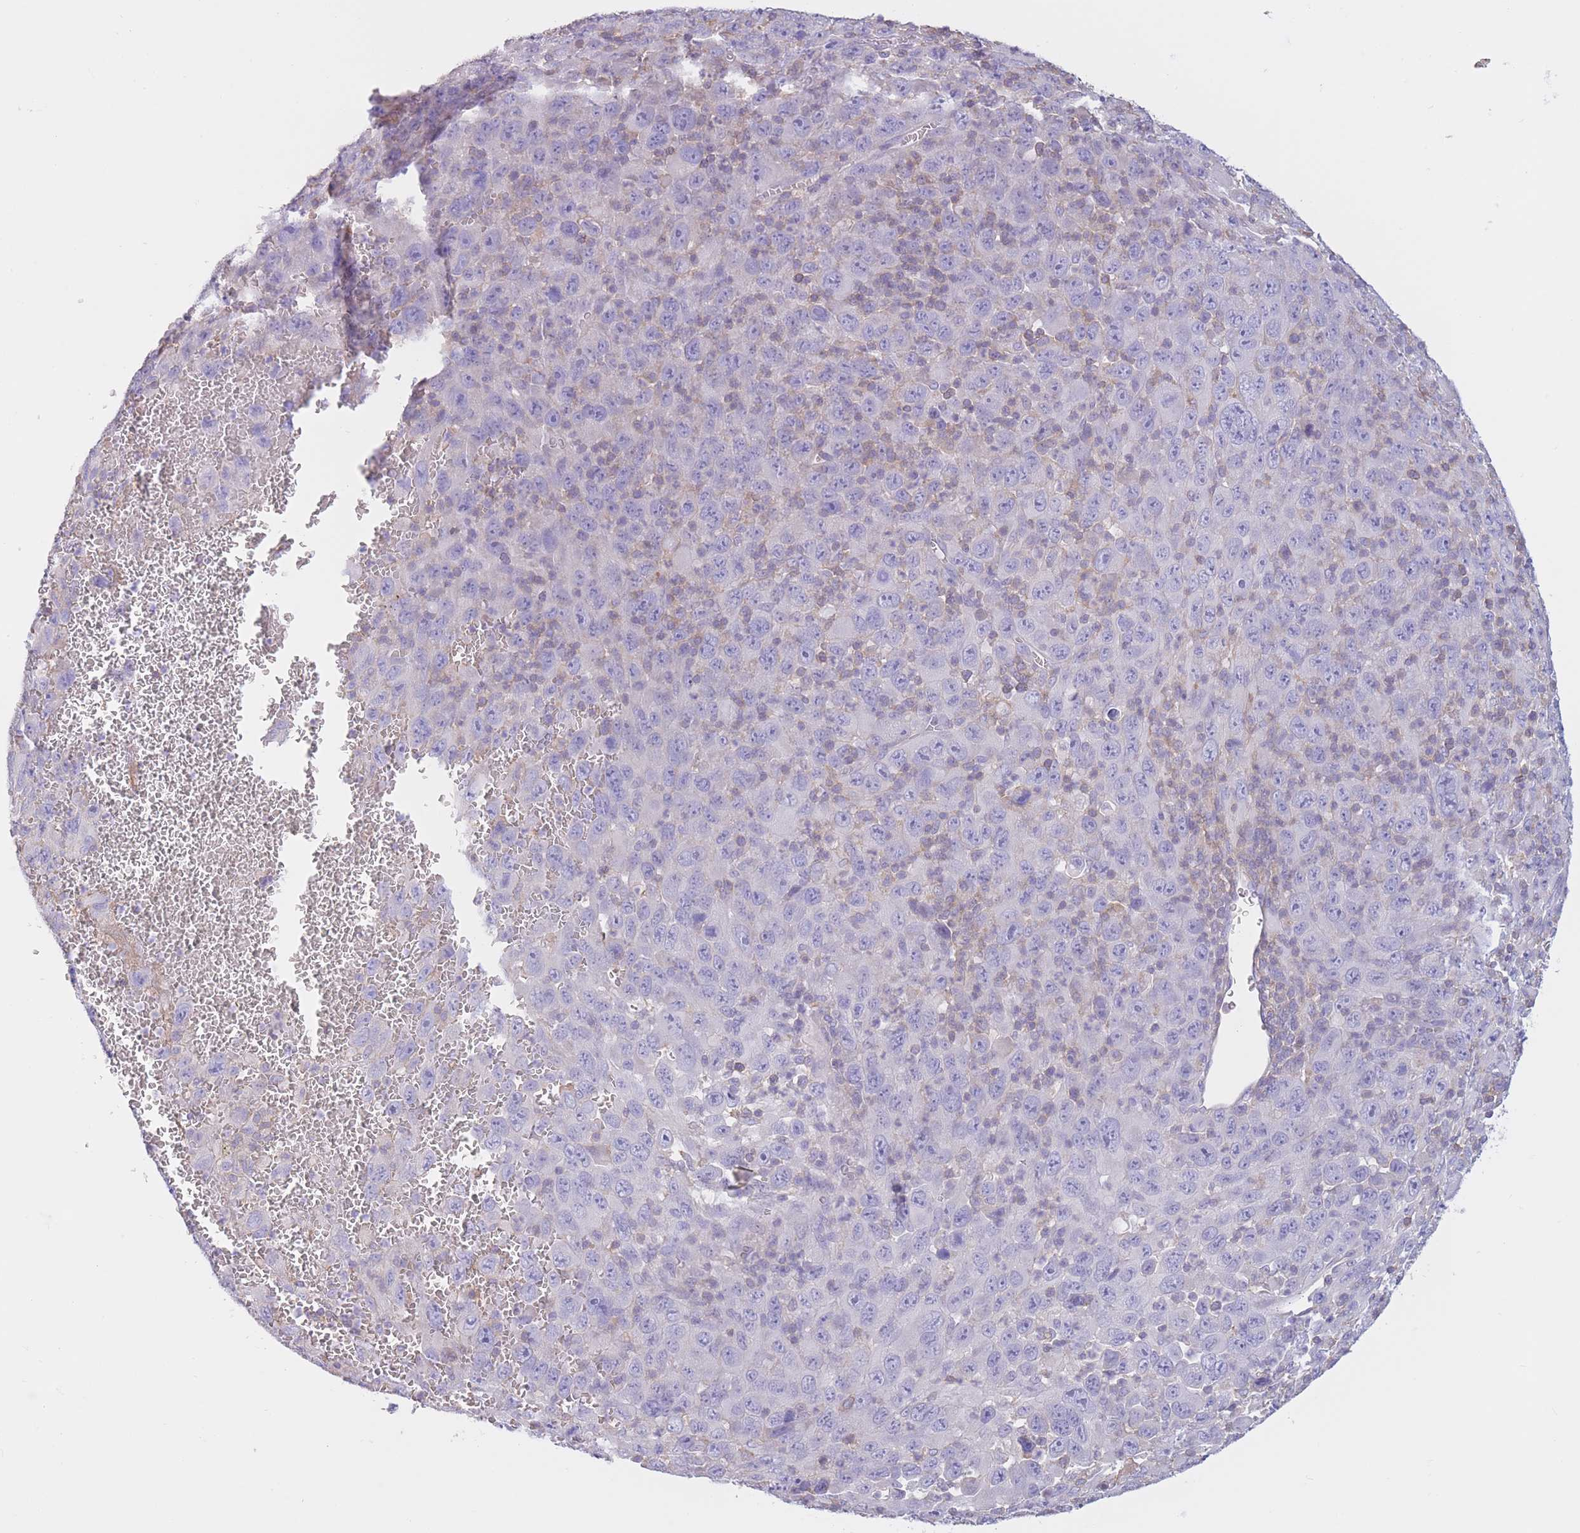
{"staining": {"intensity": "negative", "quantity": "none", "location": "none"}, "tissue": "melanoma", "cell_type": "Tumor cells", "image_type": "cancer", "snomed": [{"axis": "morphology", "description": "Malignant melanoma, Metastatic site"}, {"axis": "topography", "description": "Skin"}], "caption": "Tumor cells show no significant staining in melanoma.", "gene": "PDHA1", "patient": {"sex": "female", "age": 56}}